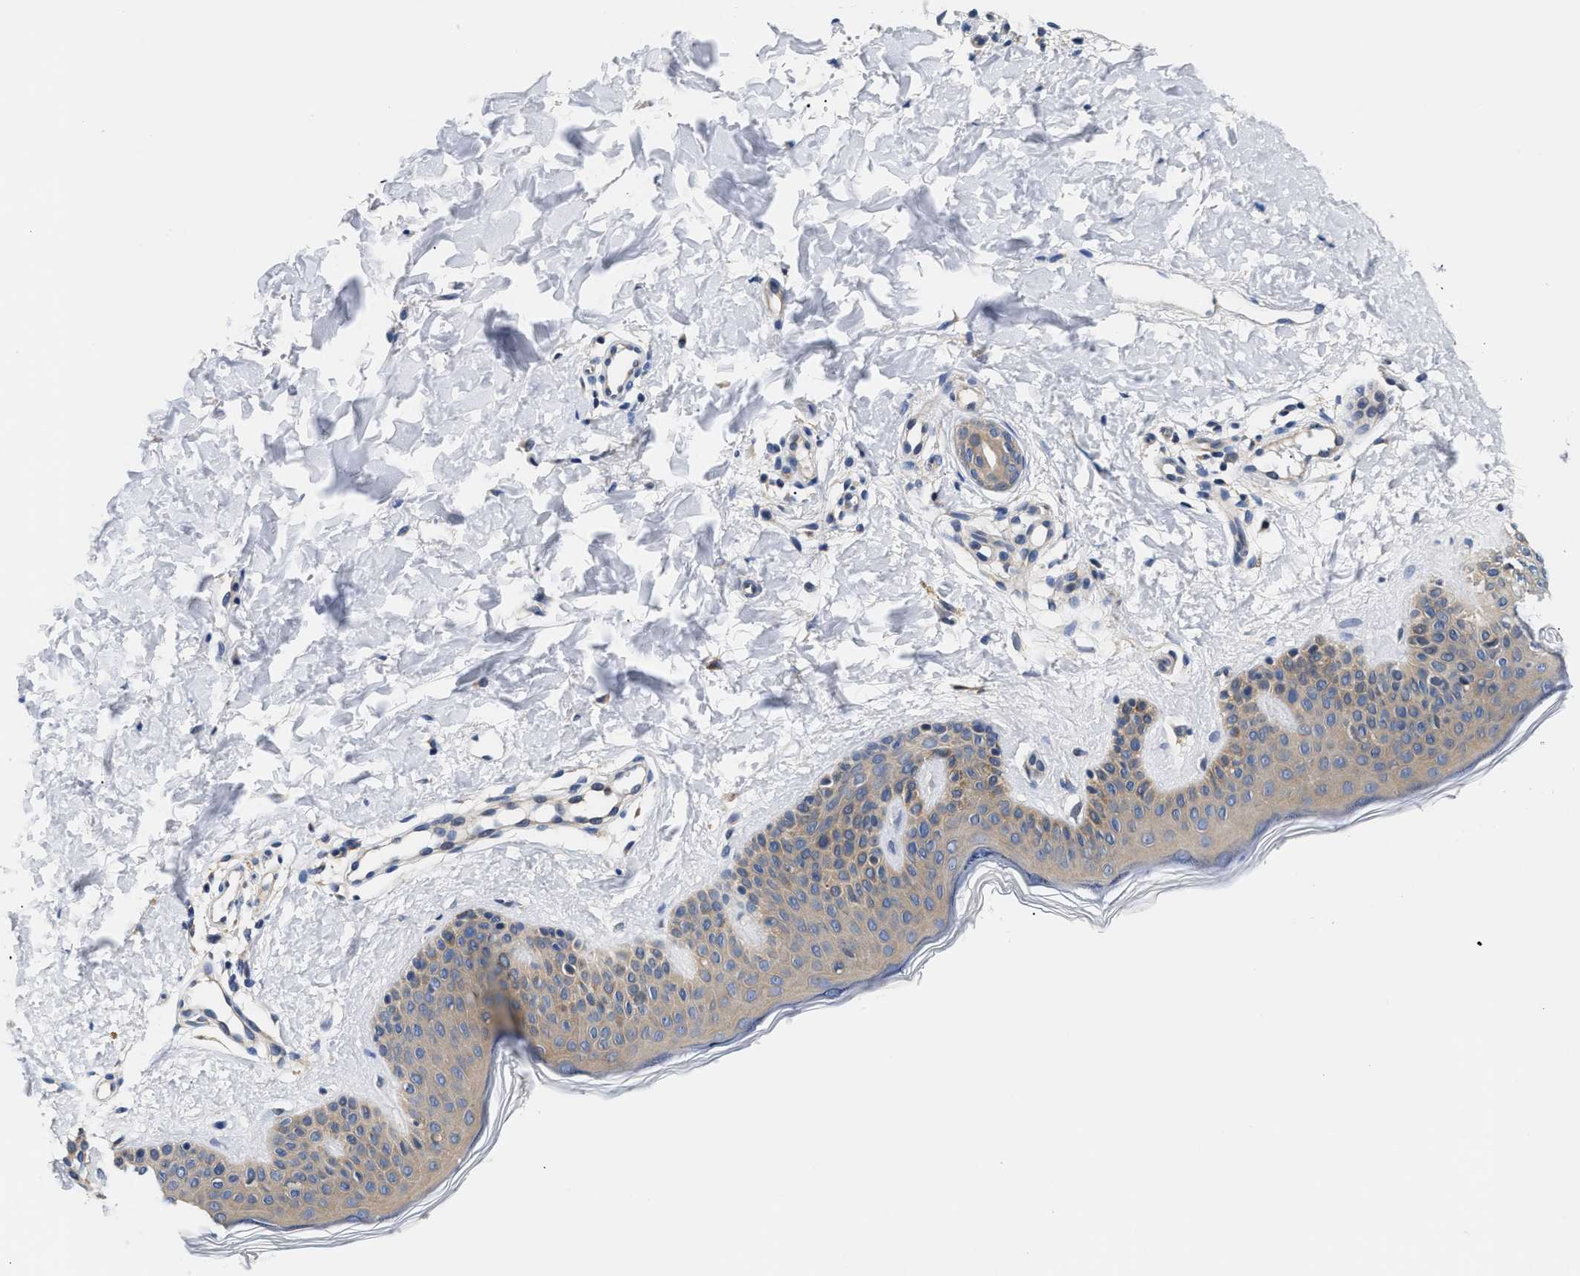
{"staining": {"intensity": "negative", "quantity": "none", "location": "none"}, "tissue": "skin", "cell_type": "Fibroblasts", "image_type": "normal", "snomed": [{"axis": "morphology", "description": "Normal tissue, NOS"}, {"axis": "topography", "description": "Skin"}], "caption": "An image of skin stained for a protein displays no brown staining in fibroblasts. (Immunohistochemistry (ihc), brightfield microscopy, high magnification).", "gene": "FAM185A", "patient": {"sex": "male", "age": 30}}